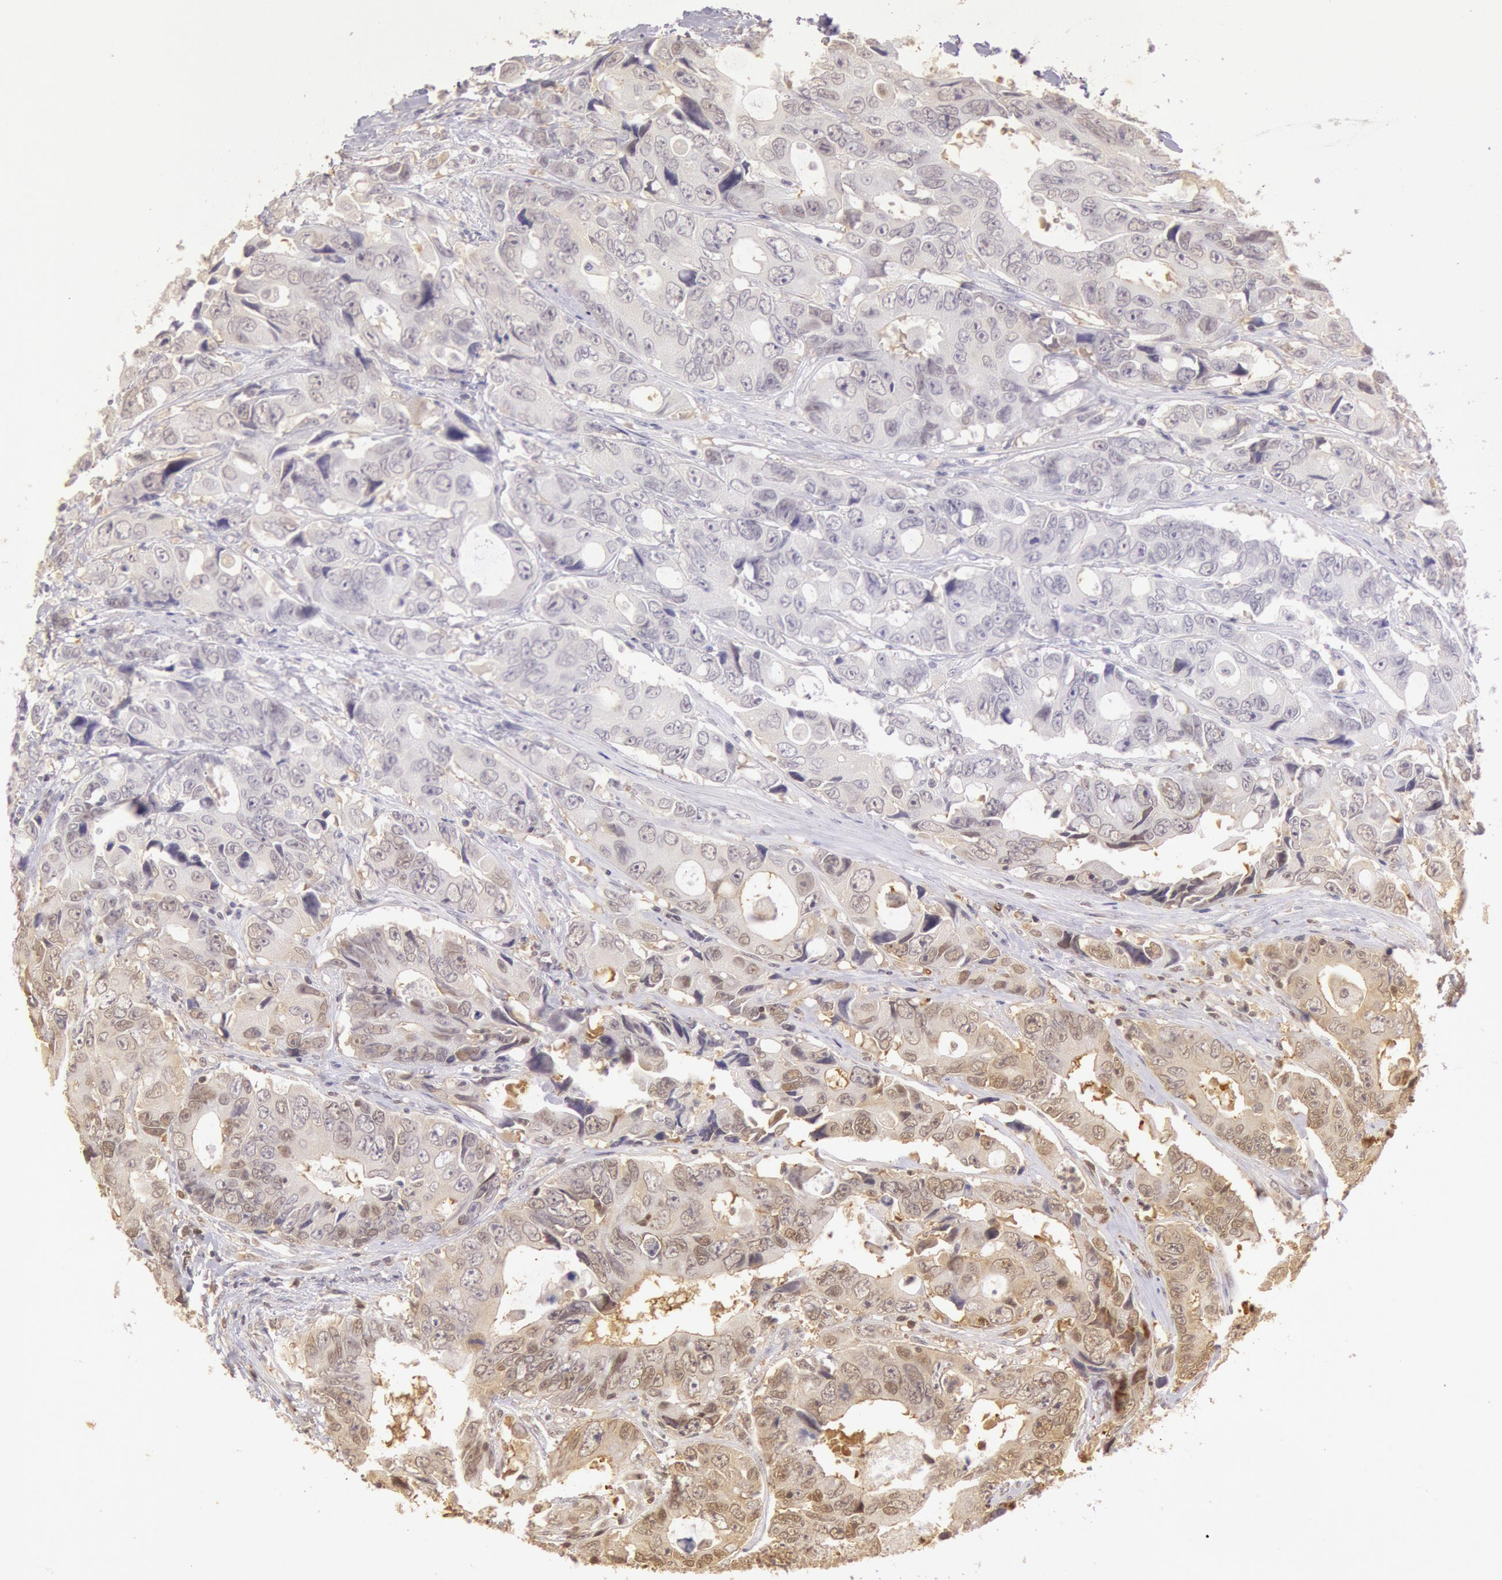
{"staining": {"intensity": "moderate", "quantity": "25%-75%", "location": "cytoplasmic/membranous,nuclear"}, "tissue": "colorectal cancer", "cell_type": "Tumor cells", "image_type": "cancer", "snomed": [{"axis": "morphology", "description": "Adenocarcinoma, NOS"}, {"axis": "topography", "description": "Rectum"}], "caption": "Protein expression analysis of human adenocarcinoma (colorectal) reveals moderate cytoplasmic/membranous and nuclear expression in approximately 25%-75% of tumor cells. The staining is performed using DAB (3,3'-diaminobenzidine) brown chromogen to label protein expression. The nuclei are counter-stained blue using hematoxylin.", "gene": "HIF1A", "patient": {"sex": "female", "age": 67}}